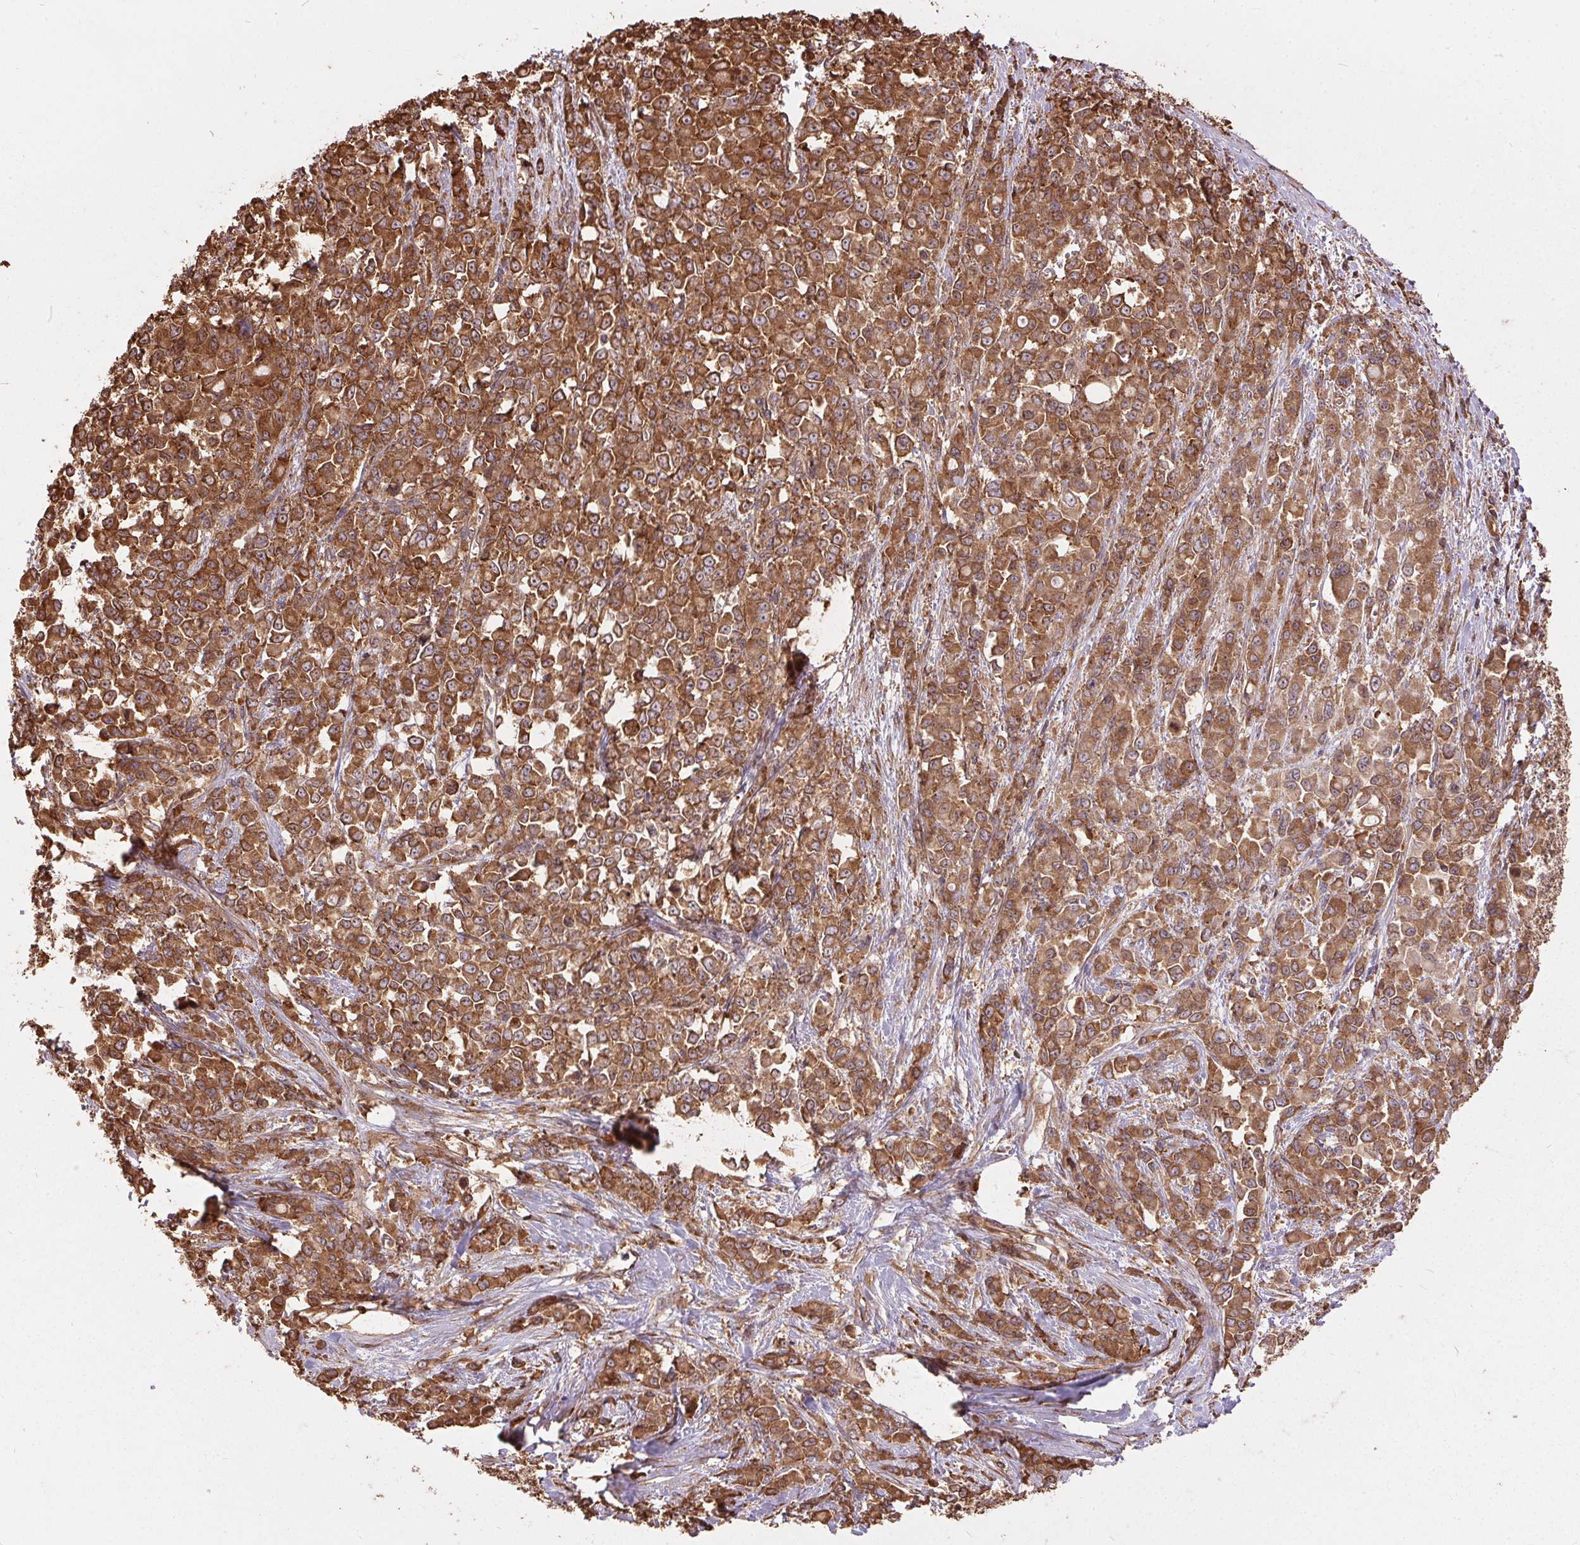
{"staining": {"intensity": "strong", "quantity": ">75%", "location": "cytoplasmic/membranous"}, "tissue": "stomach cancer", "cell_type": "Tumor cells", "image_type": "cancer", "snomed": [{"axis": "morphology", "description": "Adenocarcinoma, NOS"}, {"axis": "topography", "description": "Stomach"}], "caption": "Approximately >75% of tumor cells in human adenocarcinoma (stomach) show strong cytoplasmic/membranous protein positivity as visualized by brown immunohistochemical staining.", "gene": "EIF2S1", "patient": {"sex": "female", "age": 76}}